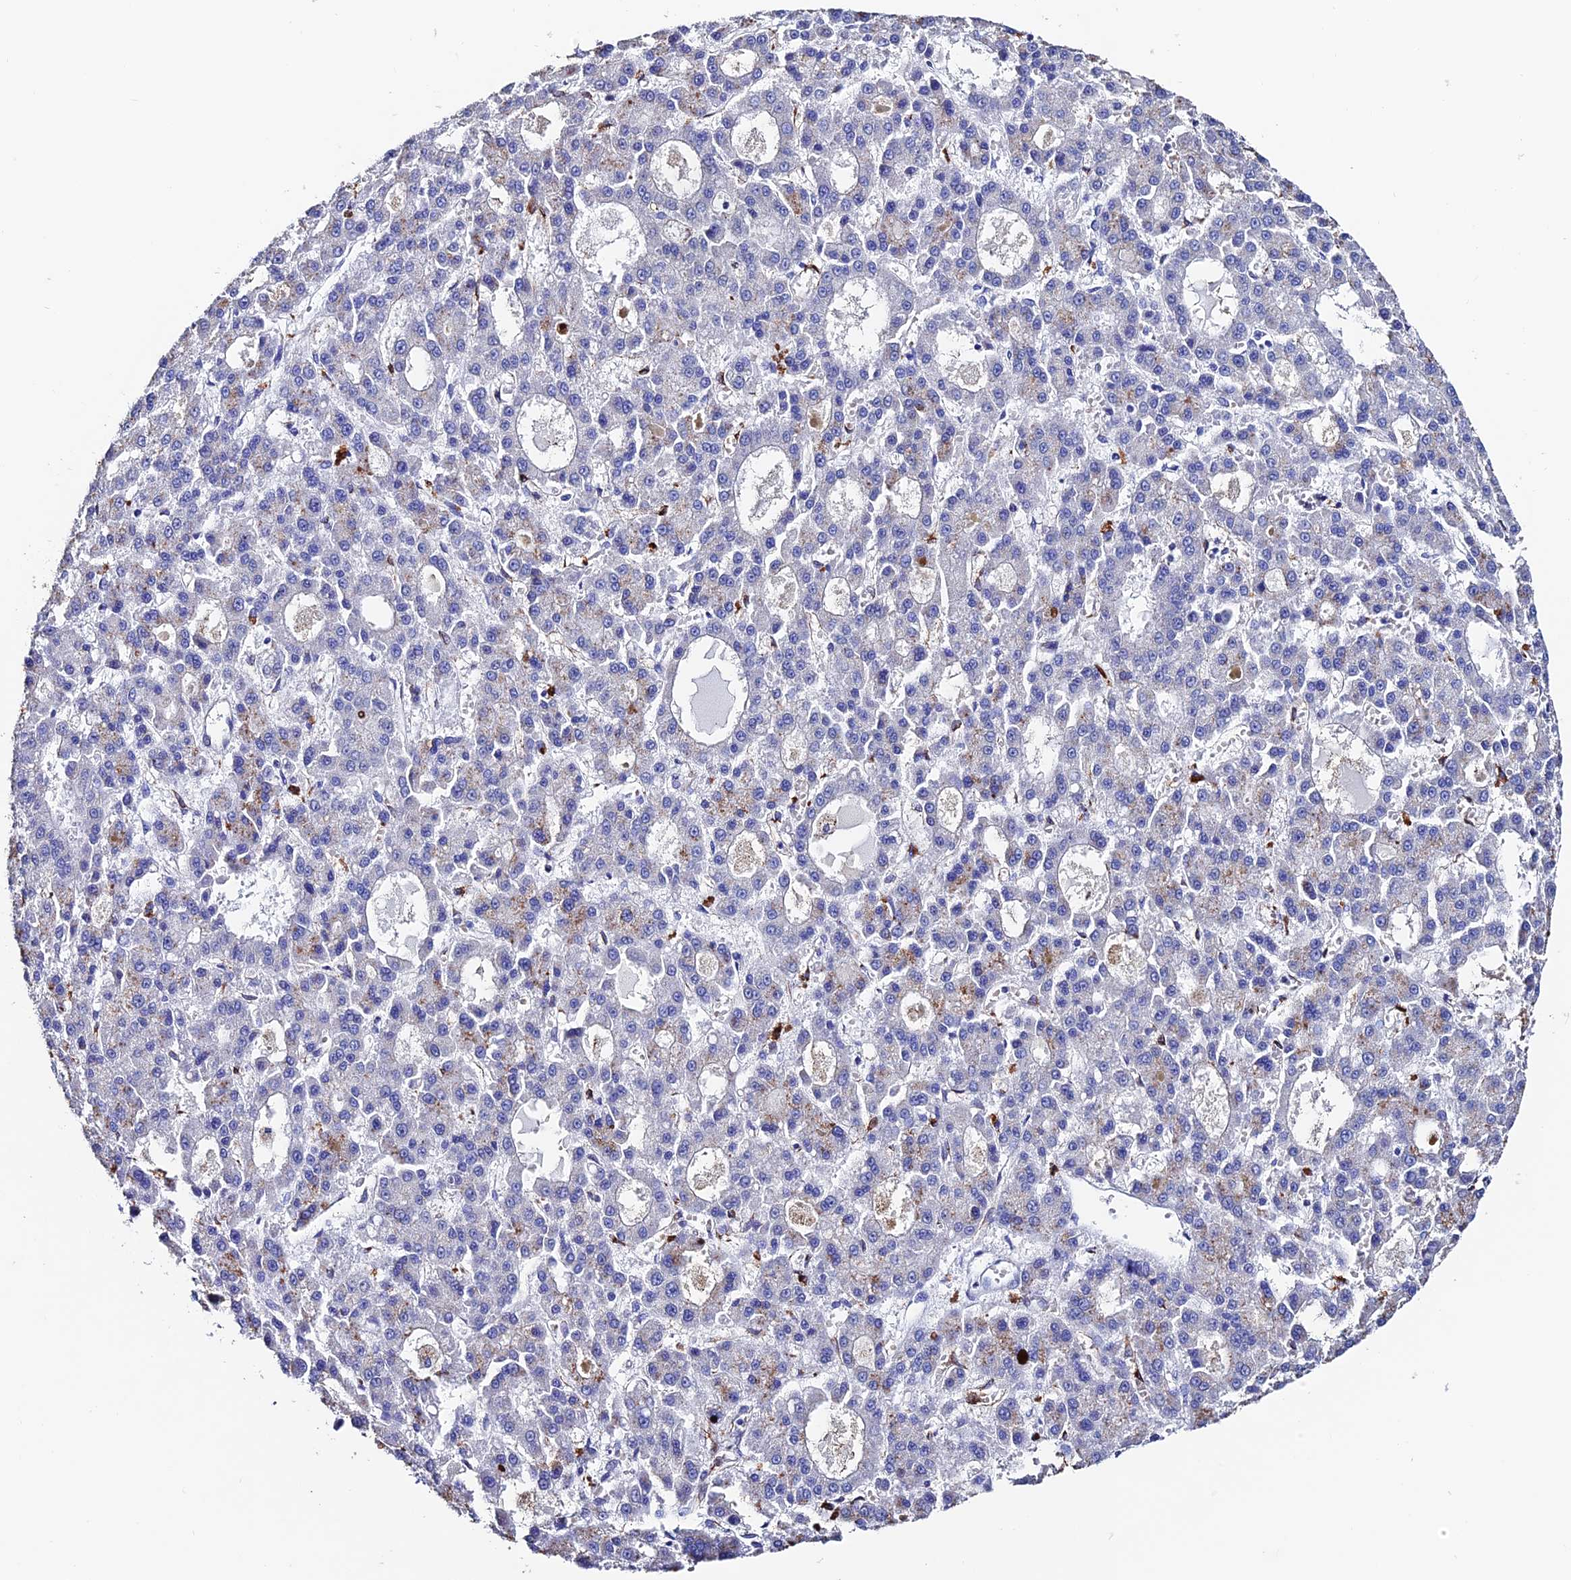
{"staining": {"intensity": "negative", "quantity": "none", "location": "none"}, "tissue": "liver cancer", "cell_type": "Tumor cells", "image_type": "cancer", "snomed": [{"axis": "morphology", "description": "Carcinoma, Hepatocellular, NOS"}, {"axis": "topography", "description": "Liver"}], "caption": "DAB (3,3'-diaminobenzidine) immunohistochemical staining of liver hepatocellular carcinoma exhibits no significant positivity in tumor cells.", "gene": "ESM1", "patient": {"sex": "male", "age": 70}}